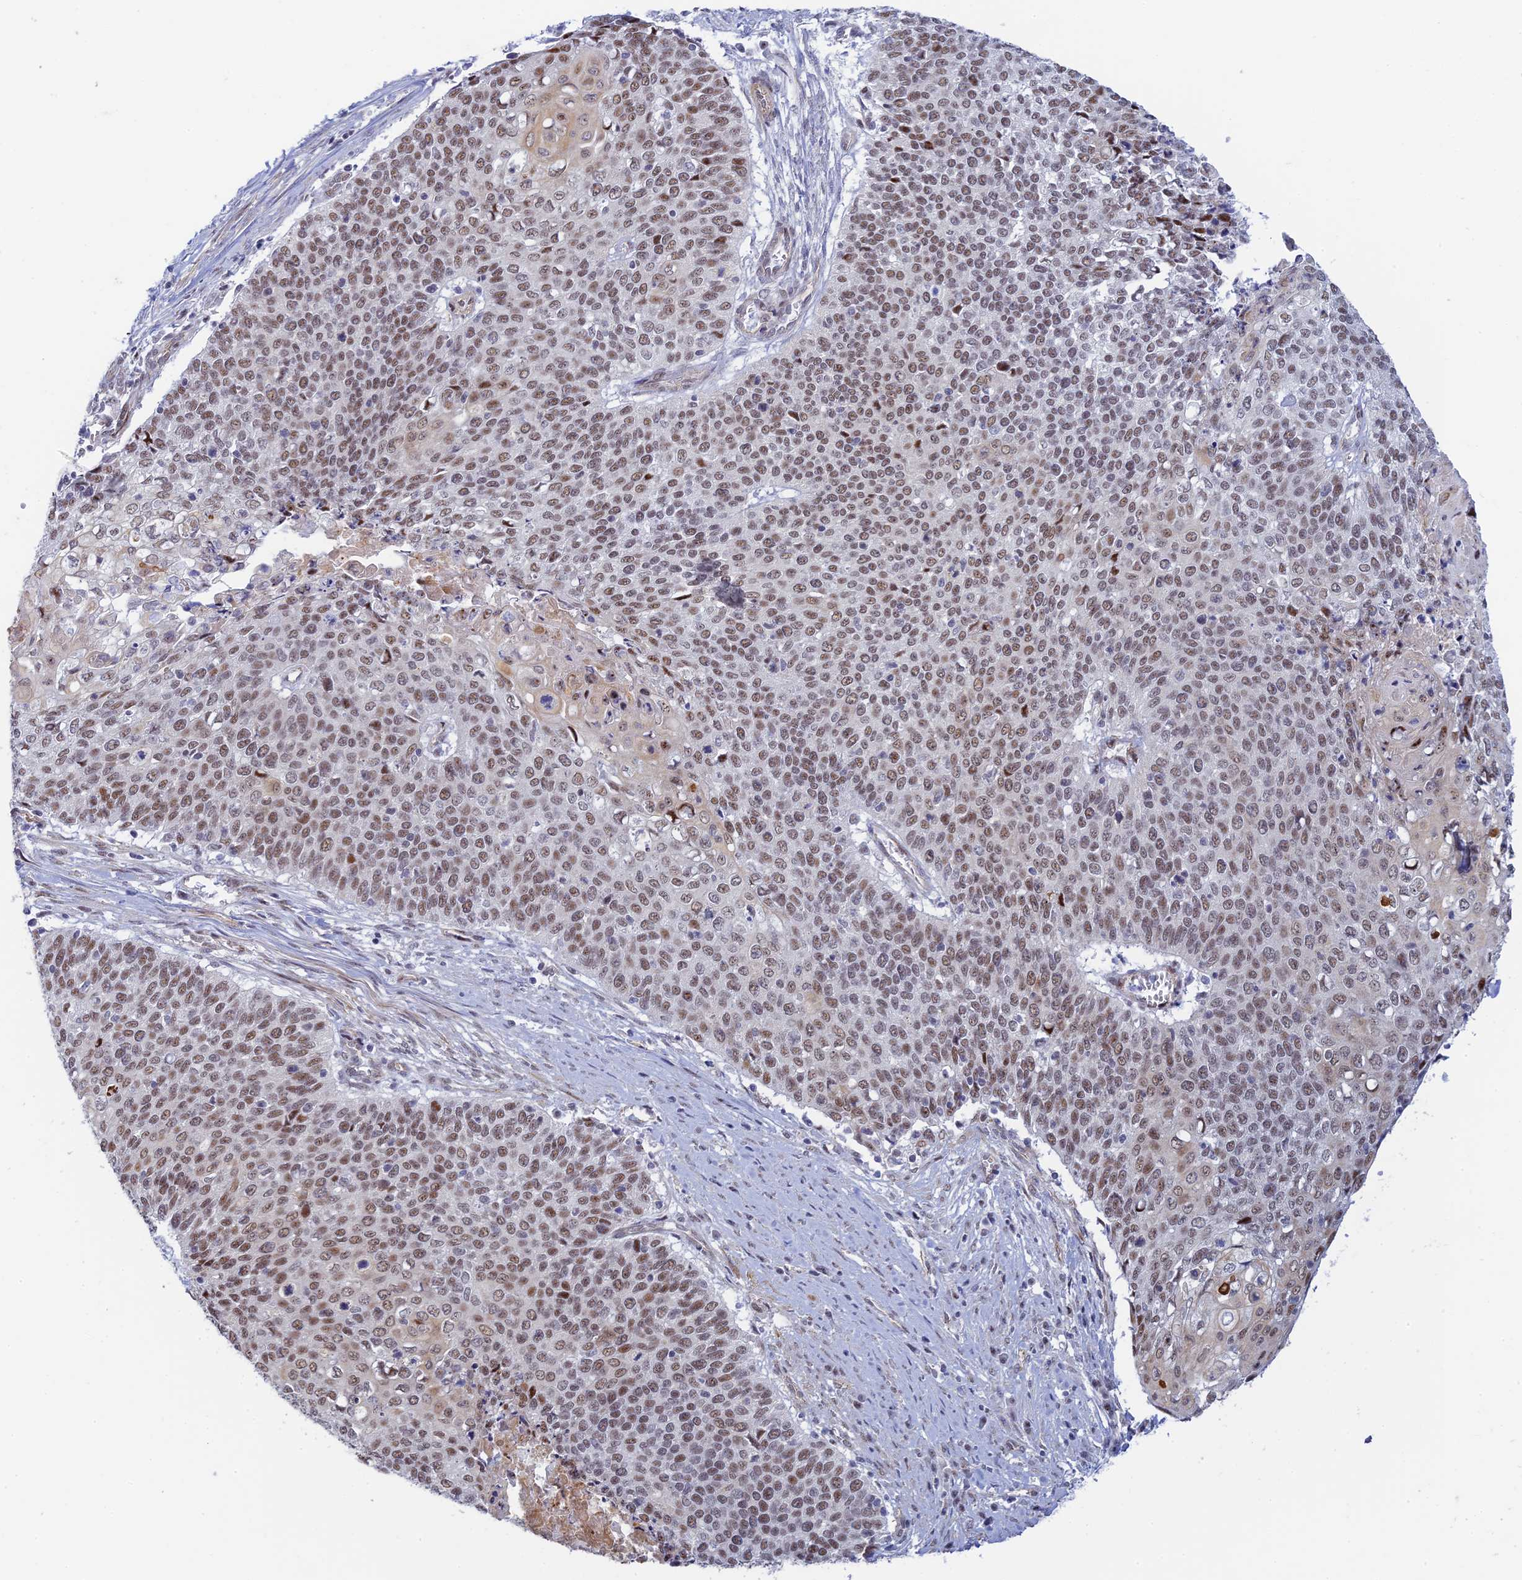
{"staining": {"intensity": "moderate", "quantity": ">75%", "location": "nuclear"}, "tissue": "cervical cancer", "cell_type": "Tumor cells", "image_type": "cancer", "snomed": [{"axis": "morphology", "description": "Squamous cell carcinoma, NOS"}, {"axis": "topography", "description": "Cervix"}], "caption": "Squamous cell carcinoma (cervical) stained with IHC shows moderate nuclear staining in approximately >75% of tumor cells.", "gene": "CFAP92", "patient": {"sex": "female", "age": 39}}